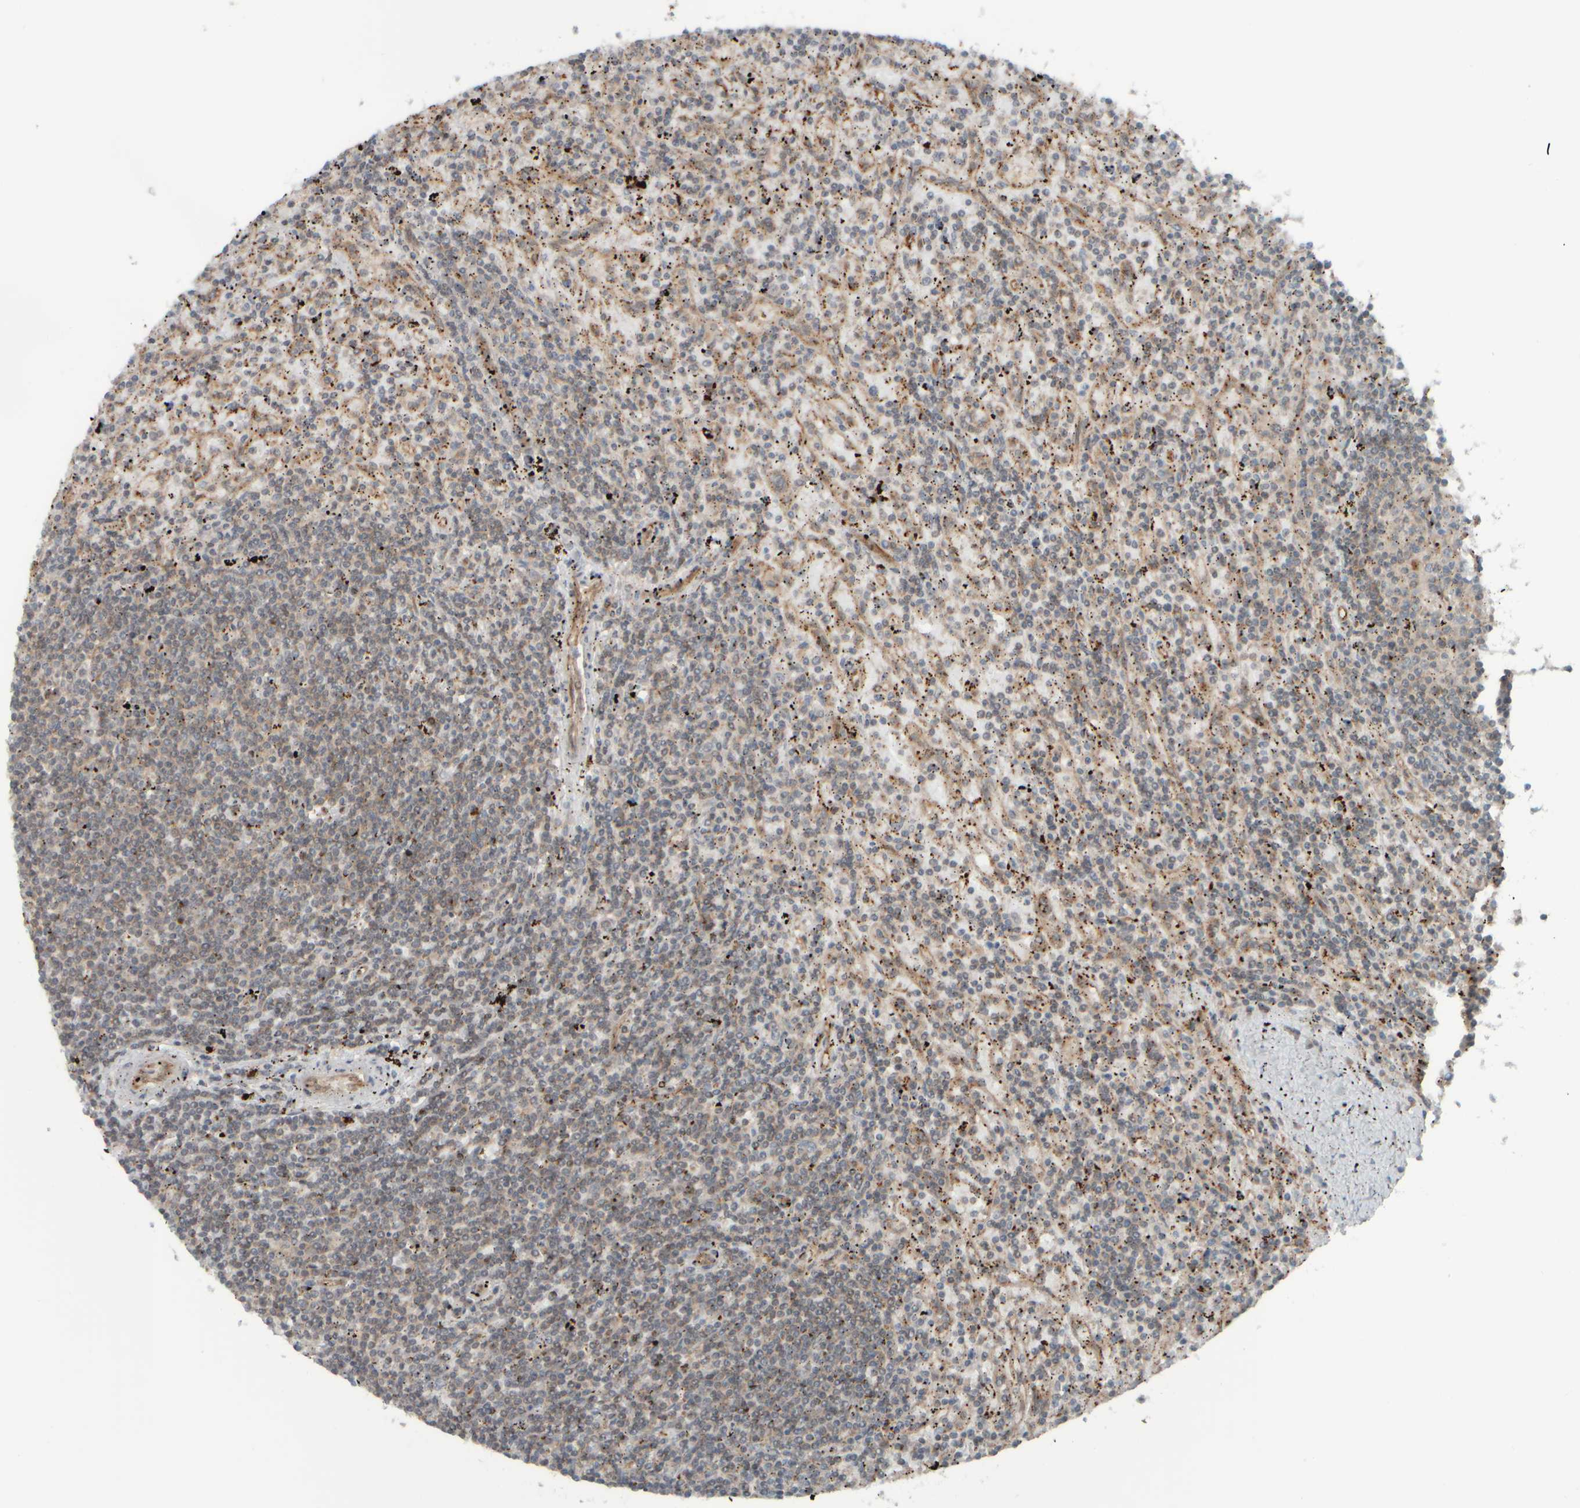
{"staining": {"intensity": "weak", "quantity": "<25%", "location": "cytoplasmic/membranous"}, "tissue": "lymphoma", "cell_type": "Tumor cells", "image_type": "cancer", "snomed": [{"axis": "morphology", "description": "Malignant lymphoma, non-Hodgkin's type, Low grade"}, {"axis": "topography", "description": "Spleen"}], "caption": "Immunohistochemistry (IHC) image of human low-grade malignant lymphoma, non-Hodgkin's type stained for a protein (brown), which shows no staining in tumor cells. (IHC, brightfield microscopy, high magnification).", "gene": "GIGYF1", "patient": {"sex": "male", "age": 76}}